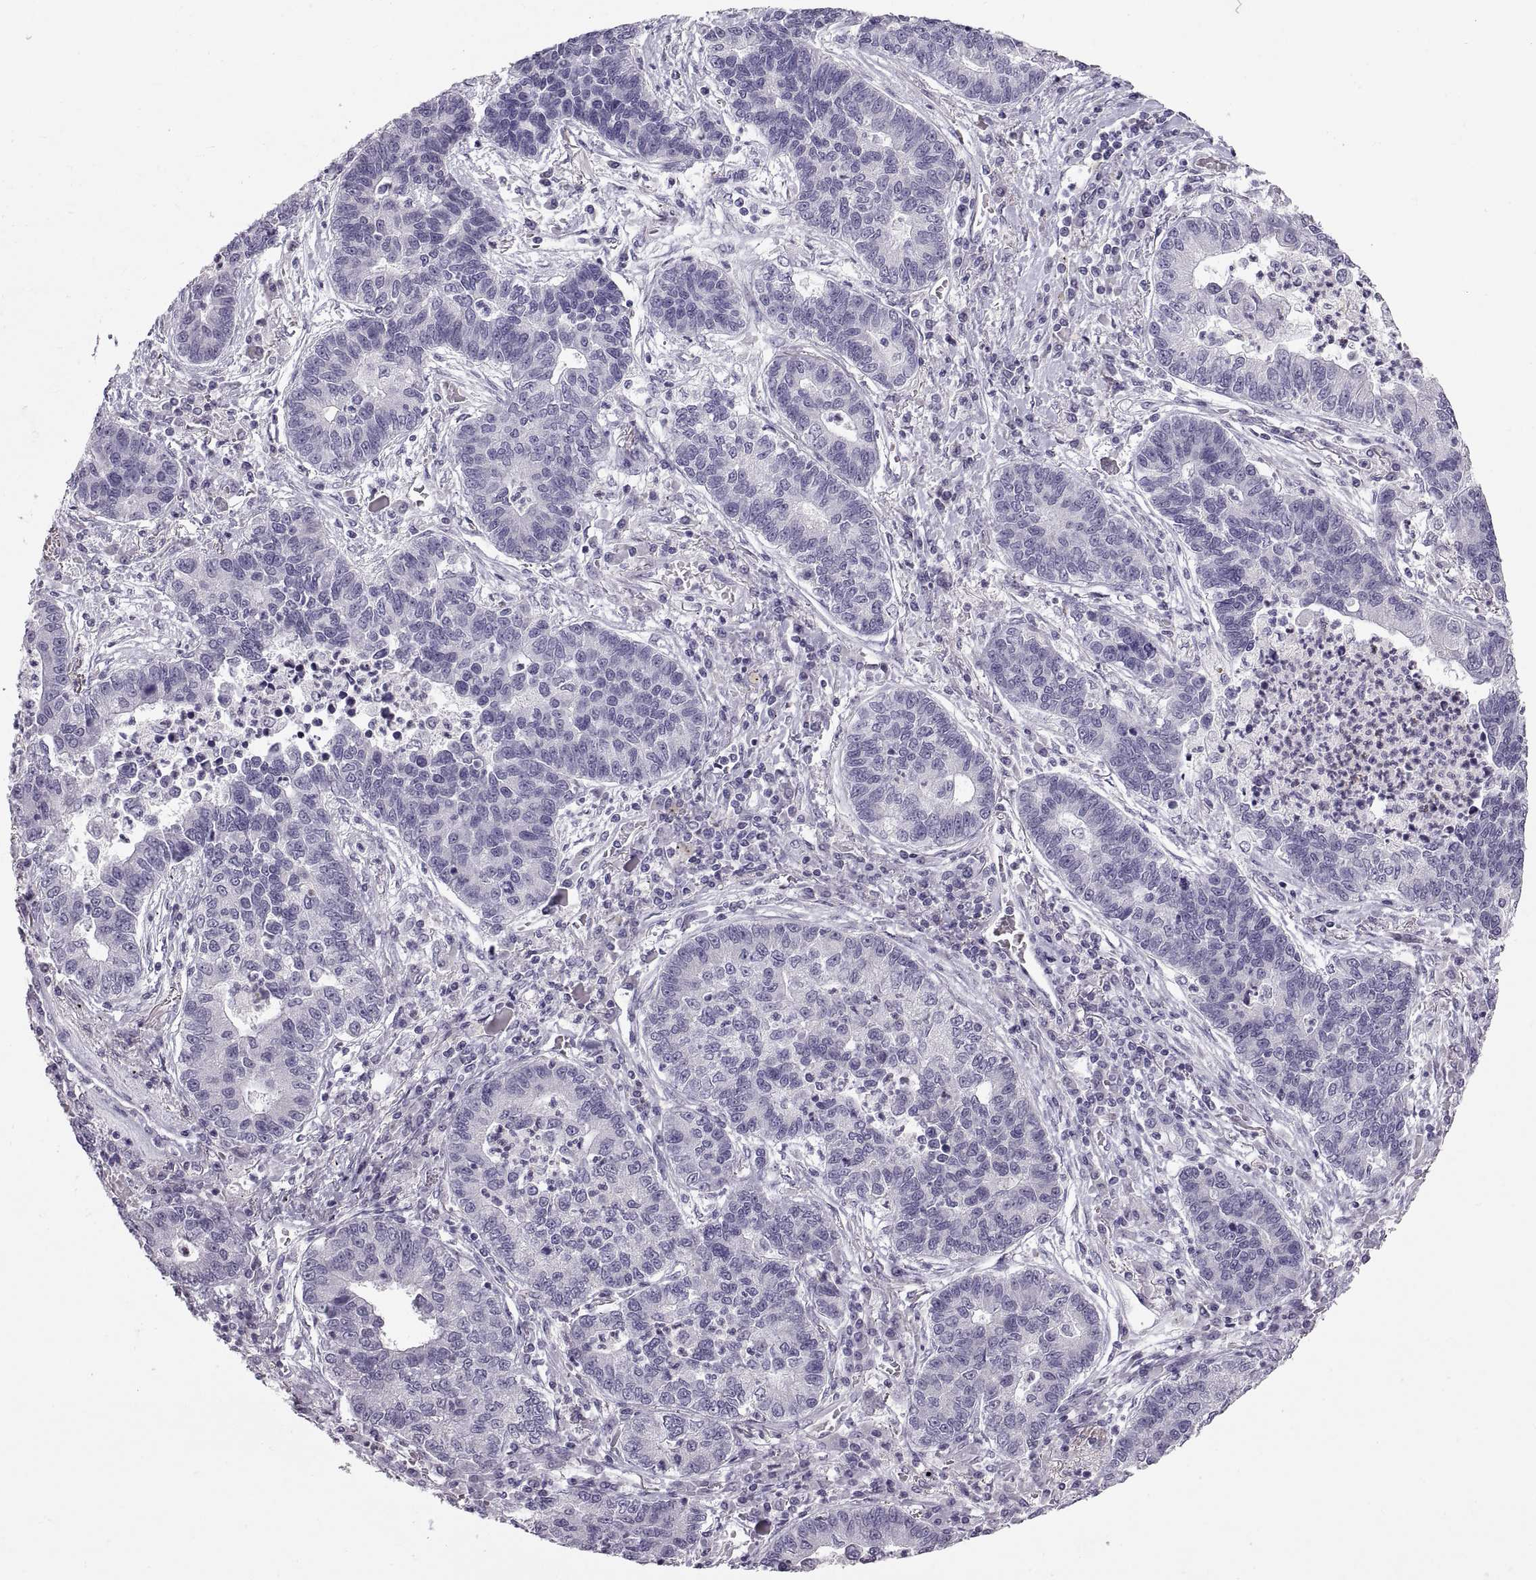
{"staining": {"intensity": "negative", "quantity": "none", "location": "none"}, "tissue": "lung cancer", "cell_type": "Tumor cells", "image_type": "cancer", "snomed": [{"axis": "morphology", "description": "Adenocarcinoma, NOS"}, {"axis": "topography", "description": "Lung"}], "caption": "DAB (3,3'-diaminobenzidine) immunohistochemical staining of lung cancer (adenocarcinoma) exhibits no significant positivity in tumor cells.", "gene": "SPACDR", "patient": {"sex": "female", "age": 57}}